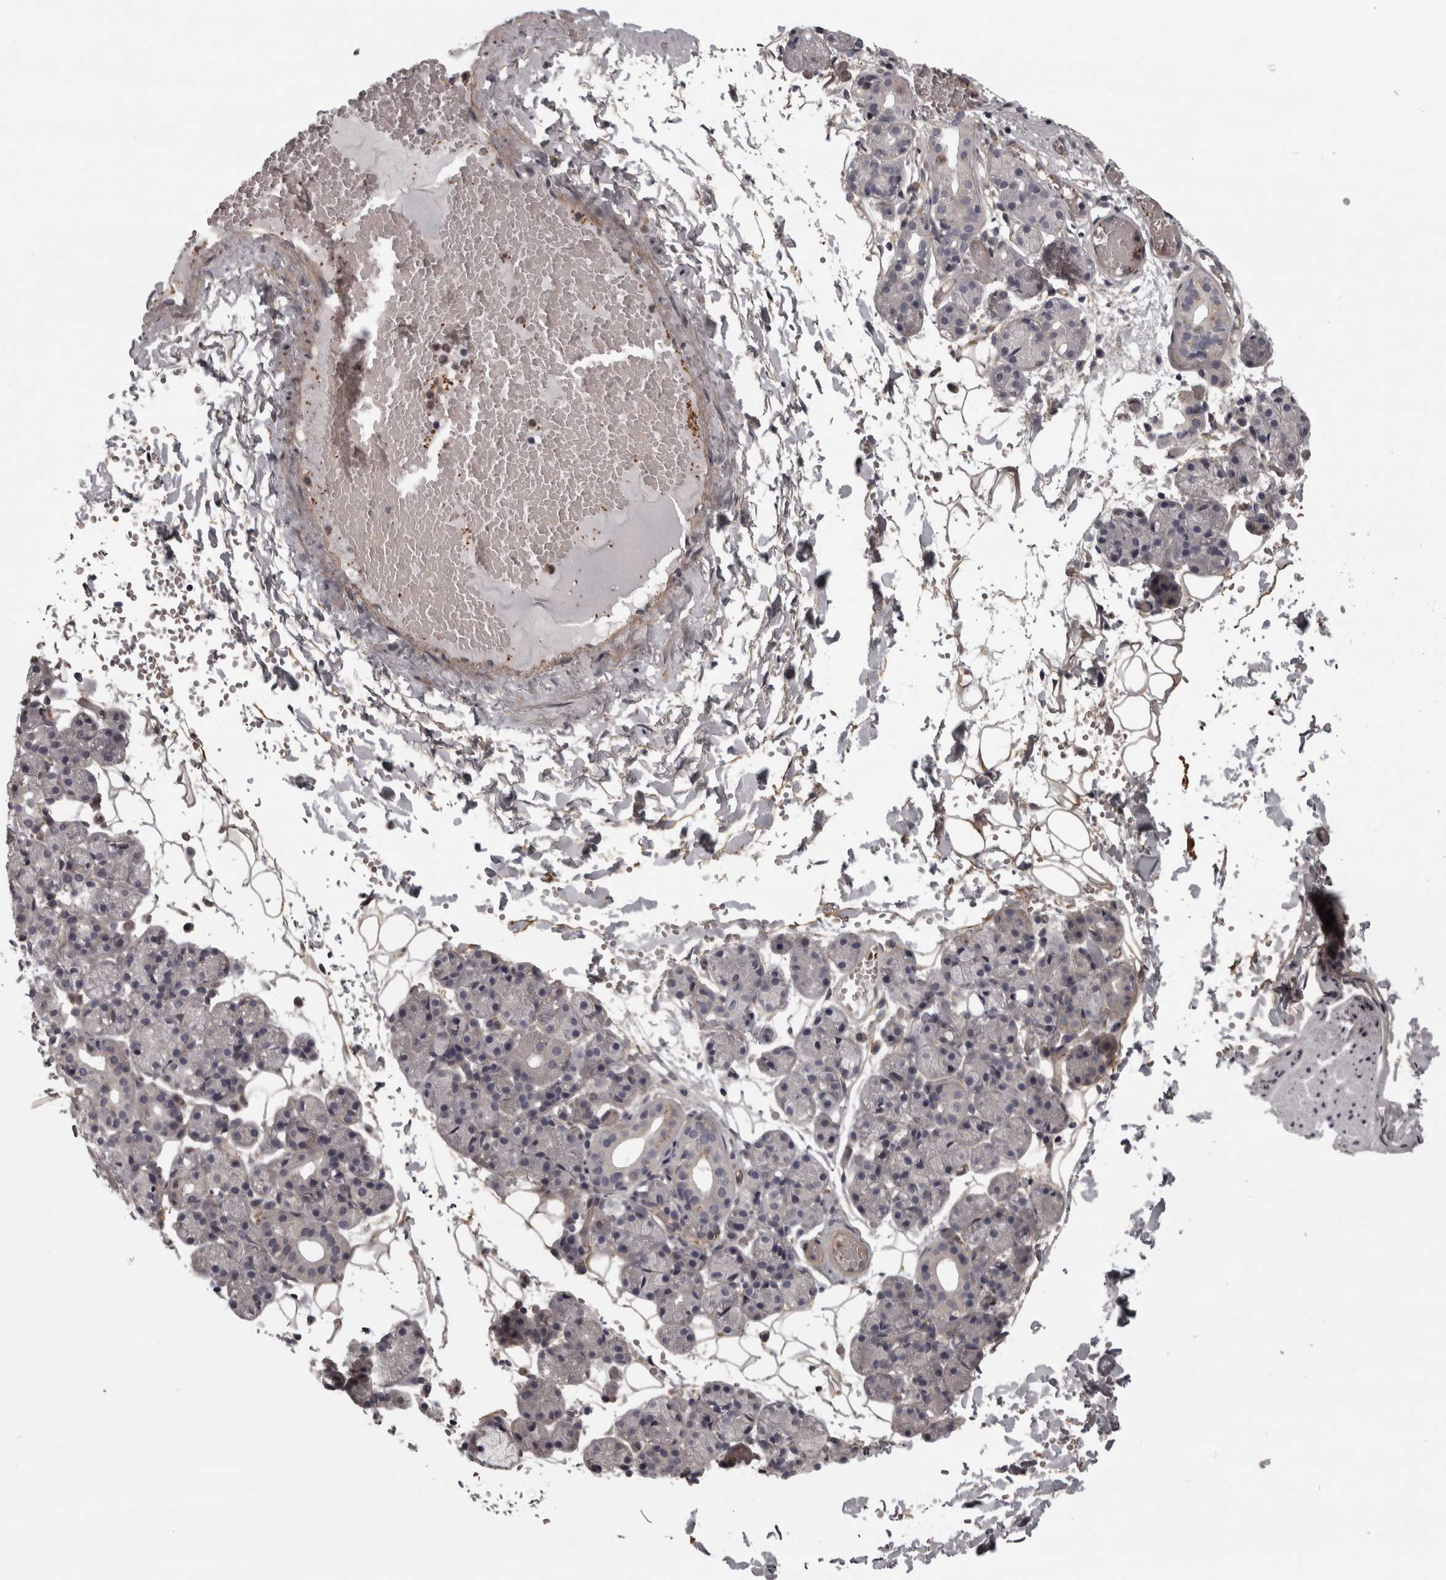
{"staining": {"intensity": "negative", "quantity": "none", "location": "none"}, "tissue": "salivary gland", "cell_type": "Glandular cells", "image_type": "normal", "snomed": [{"axis": "morphology", "description": "Normal tissue, NOS"}, {"axis": "topography", "description": "Salivary gland"}], "caption": "Salivary gland stained for a protein using IHC shows no expression glandular cells.", "gene": "RSU1", "patient": {"sex": "male", "age": 63}}